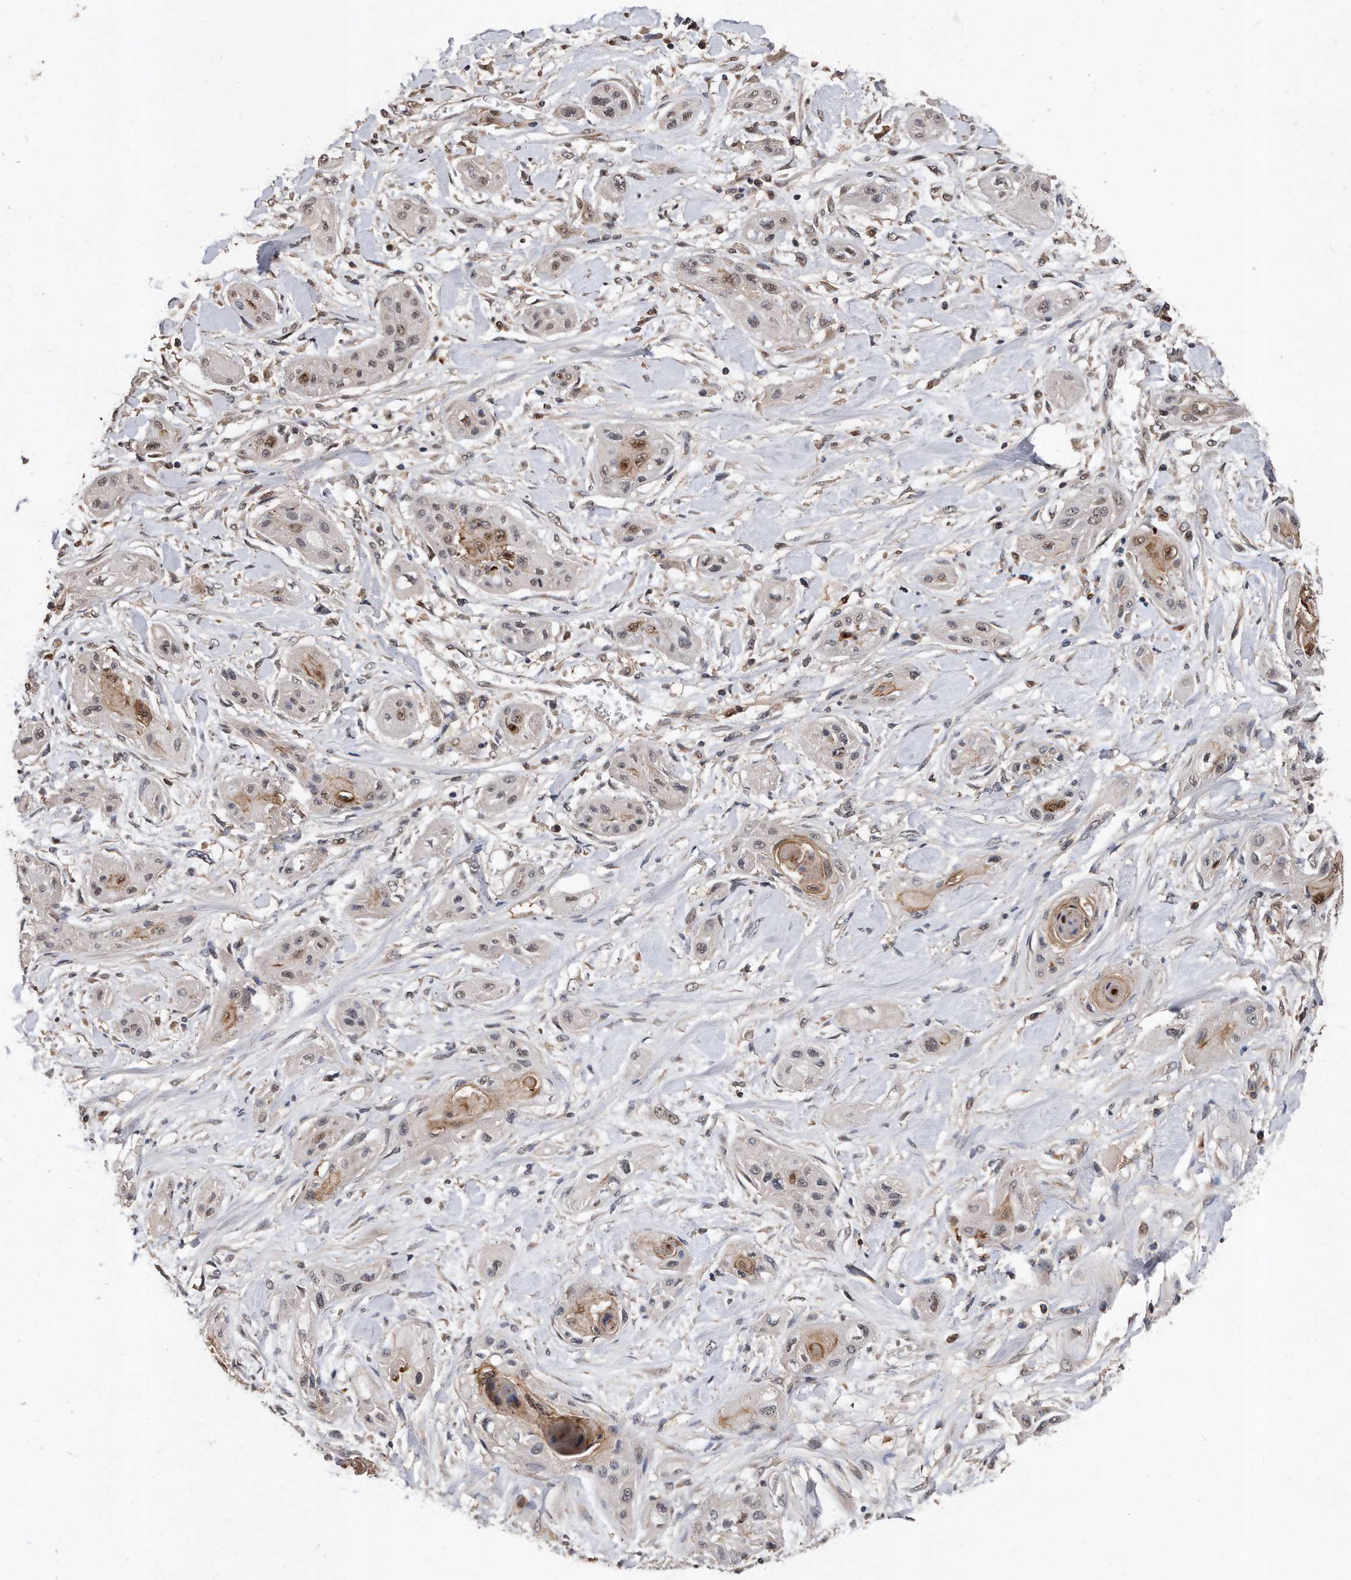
{"staining": {"intensity": "weak", "quantity": ">75%", "location": "nuclear"}, "tissue": "lung cancer", "cell_type": "Tumor cells", "image_type": "cancer", "snomed": [{"axis": "morphology", "description": "Squamous cell carcinoma, NOS"}, {"axis": "topography", "description": "Lung"}], "caption": "Brown immunohistochemical staining in lung cancer reveals weak nuclear positivity in about >75% of tumor cells. (brown staining indicates protein expression, while blue staining denotes nuclei).", "gene": "PELO", "patient": {"sex": "female", "age": 47}}